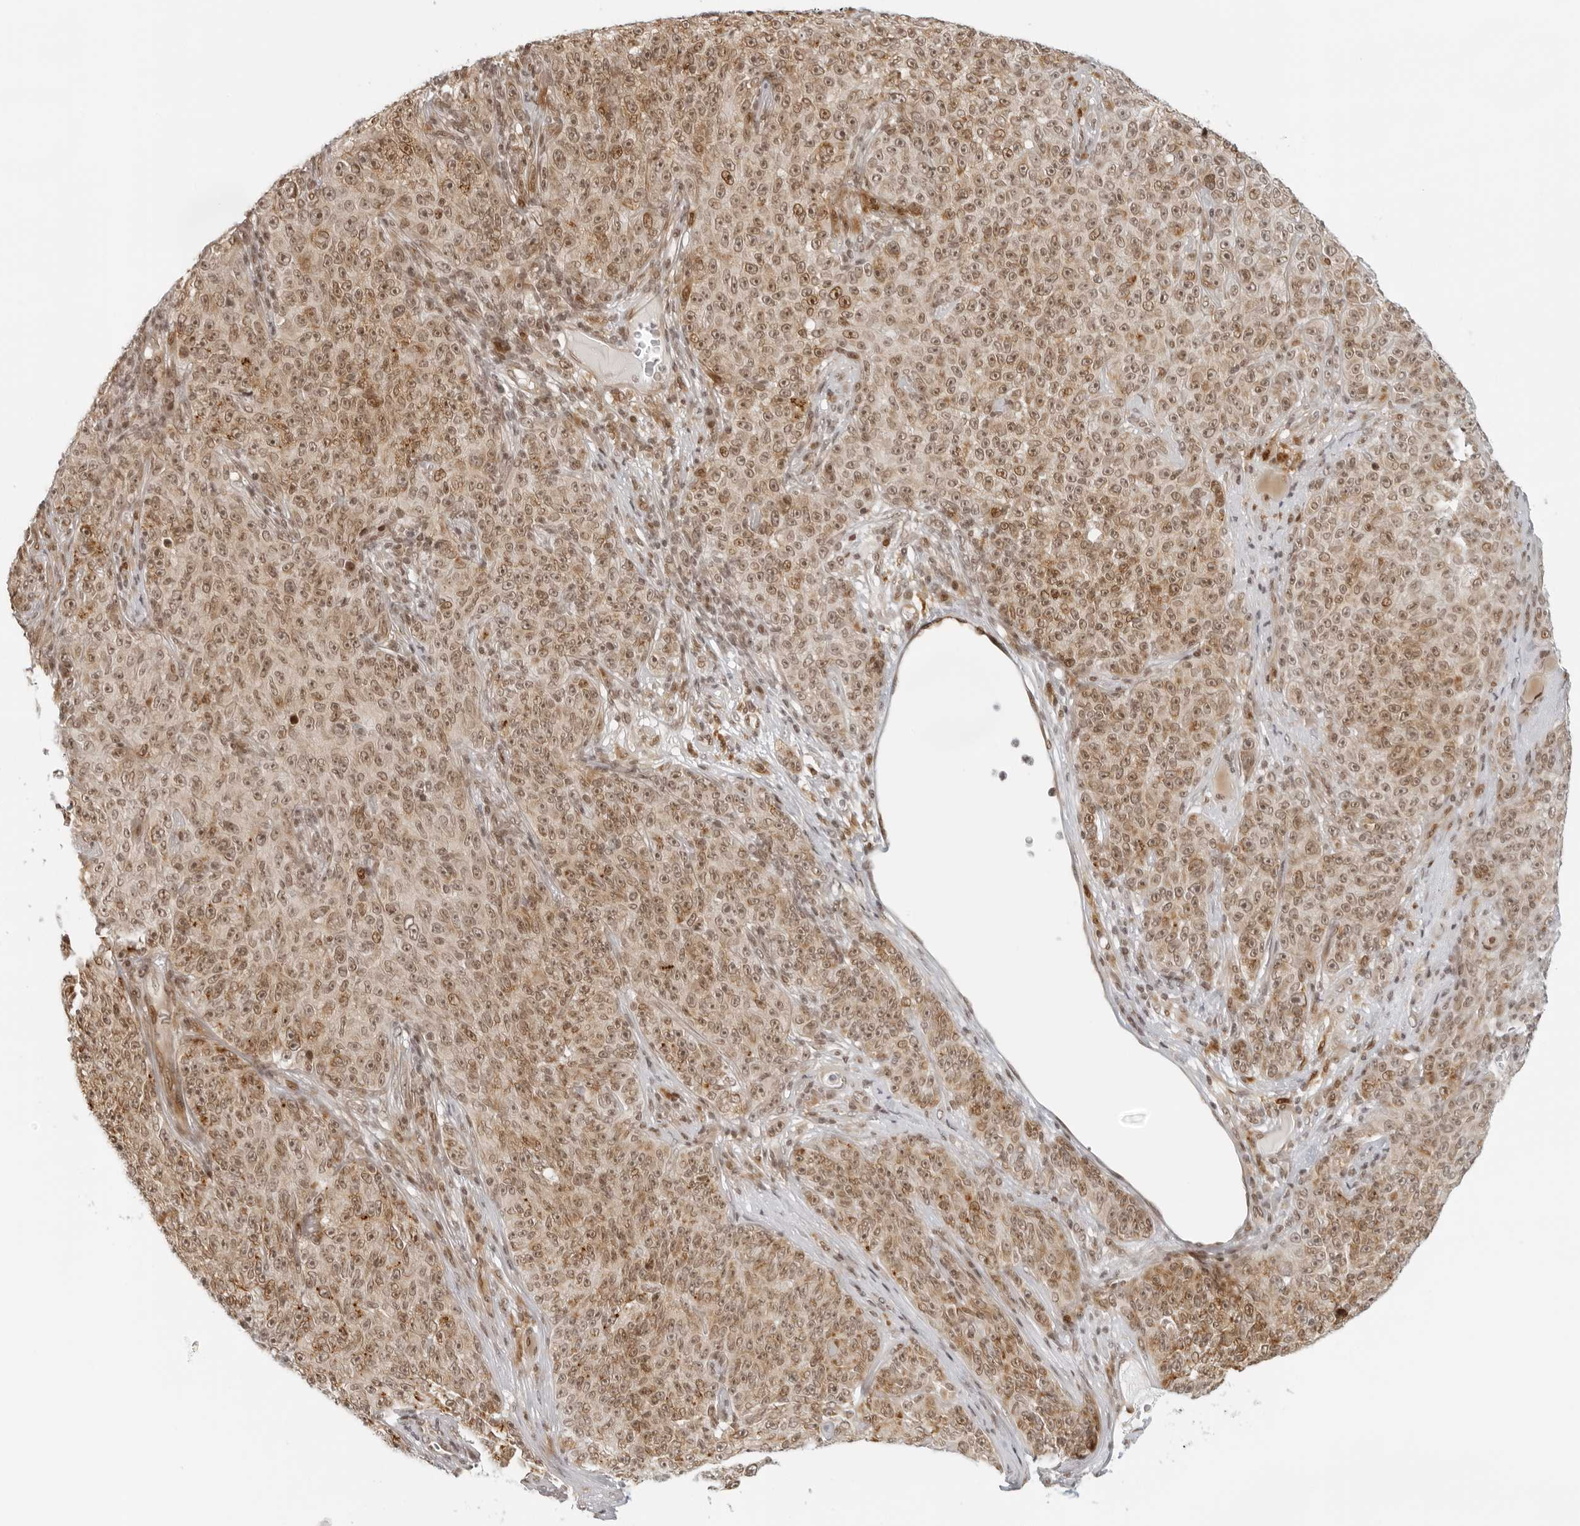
{"staining": {"intensity": "moderate", "quantity": ">75%", "location": "nuclear"}, "tissue": "melanoma", "cell_type": "Tumor cells", "image_type": "cancer", "snomed": [{"axis": "morphology", "description": "Malignant melanoma, NOS"}, {"axis": "topography", "description": "Skin"}], "caption": "Tumor cells reveal moderate nuclear staining in approximately >75% of cells in malignant melanoma.", "gene": "ZNF407", "patient": {"sex": "female", "age": 82}}